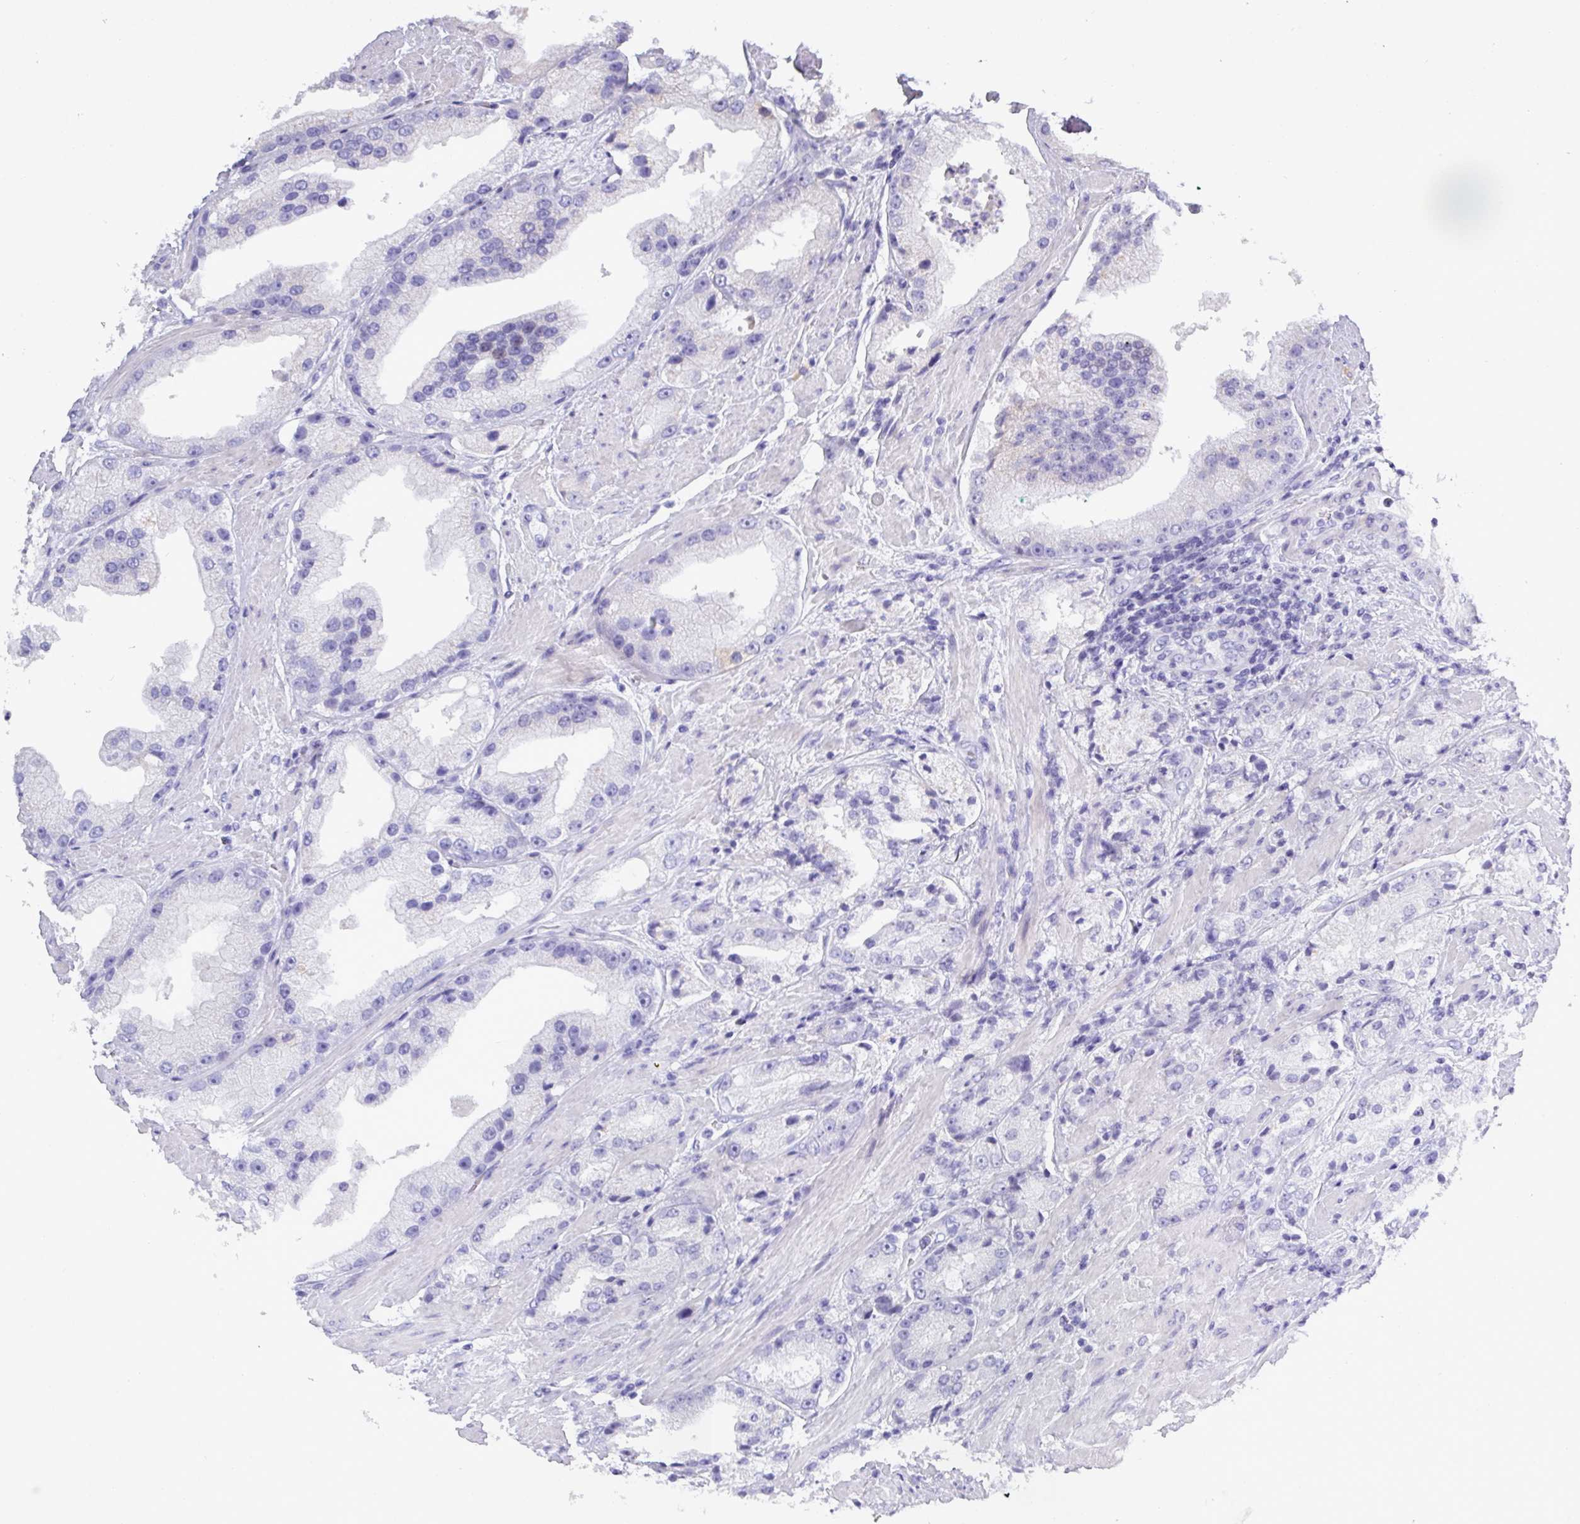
{"staining": {"intensity": "negative", "quantity": "none", "location": "none"}, "tissue": "prostate cancer", "cell_type": "Tumor cells", "image_type": "cancer", "snomed": [{"axis": "morphology", "description": "Adenocarcinoma, Low grade"}, {"axis": "topography", "description": "Prostate"}], "caption": "The image exhibits no significant staining in tumor cells of prostate cancer (low-grade adenocarcinoma). (Brightfield microscopy of DAB immunohistochemistry at high magnification).", "gene": "TNFSF12", "patient": {"sex": "male", "age": 67}}